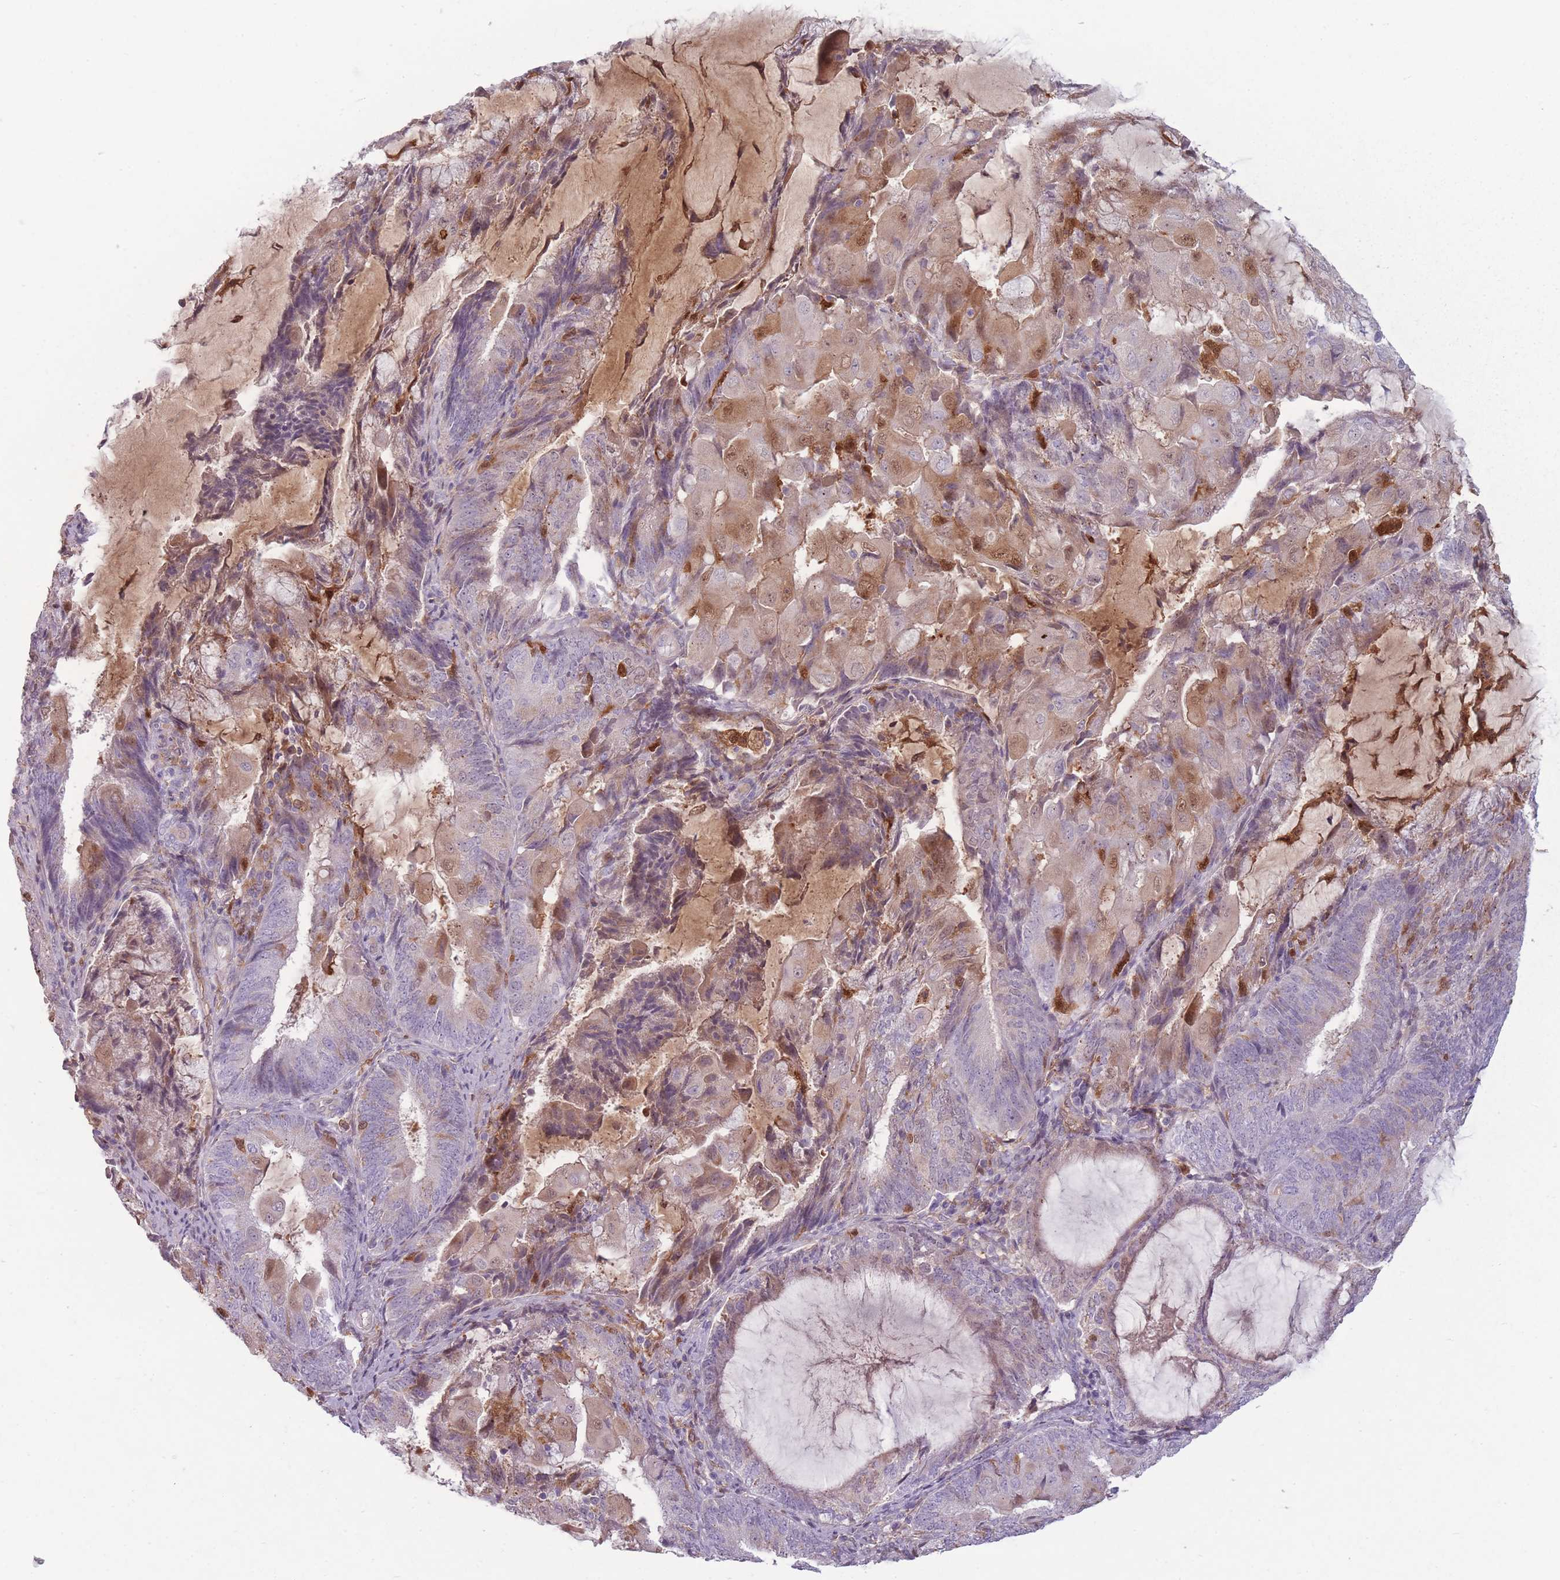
{"staining": {"intensity": "moderate", "quantity": "<25%", "location": "cytoplasmic/membranous,nuclear"}, "tissue": "endometrial cancer", "cell_type": "Tumor cells", "image_type": "cancer", "snomed": [{"axis": "morphology", "description": "Adenocarcinoma, NOS"}, {"axis": "topography", "description": "Endometrium"}], "caption": "This is an image of immunohistochemistry staining of adenocarcinoma (endometrial), which shows moderate expression in the cytoplasmic/membranous and nuclear of tumor cells.", "gene": "LGALS9", "patient": {"sex": "female", "age": 81}}